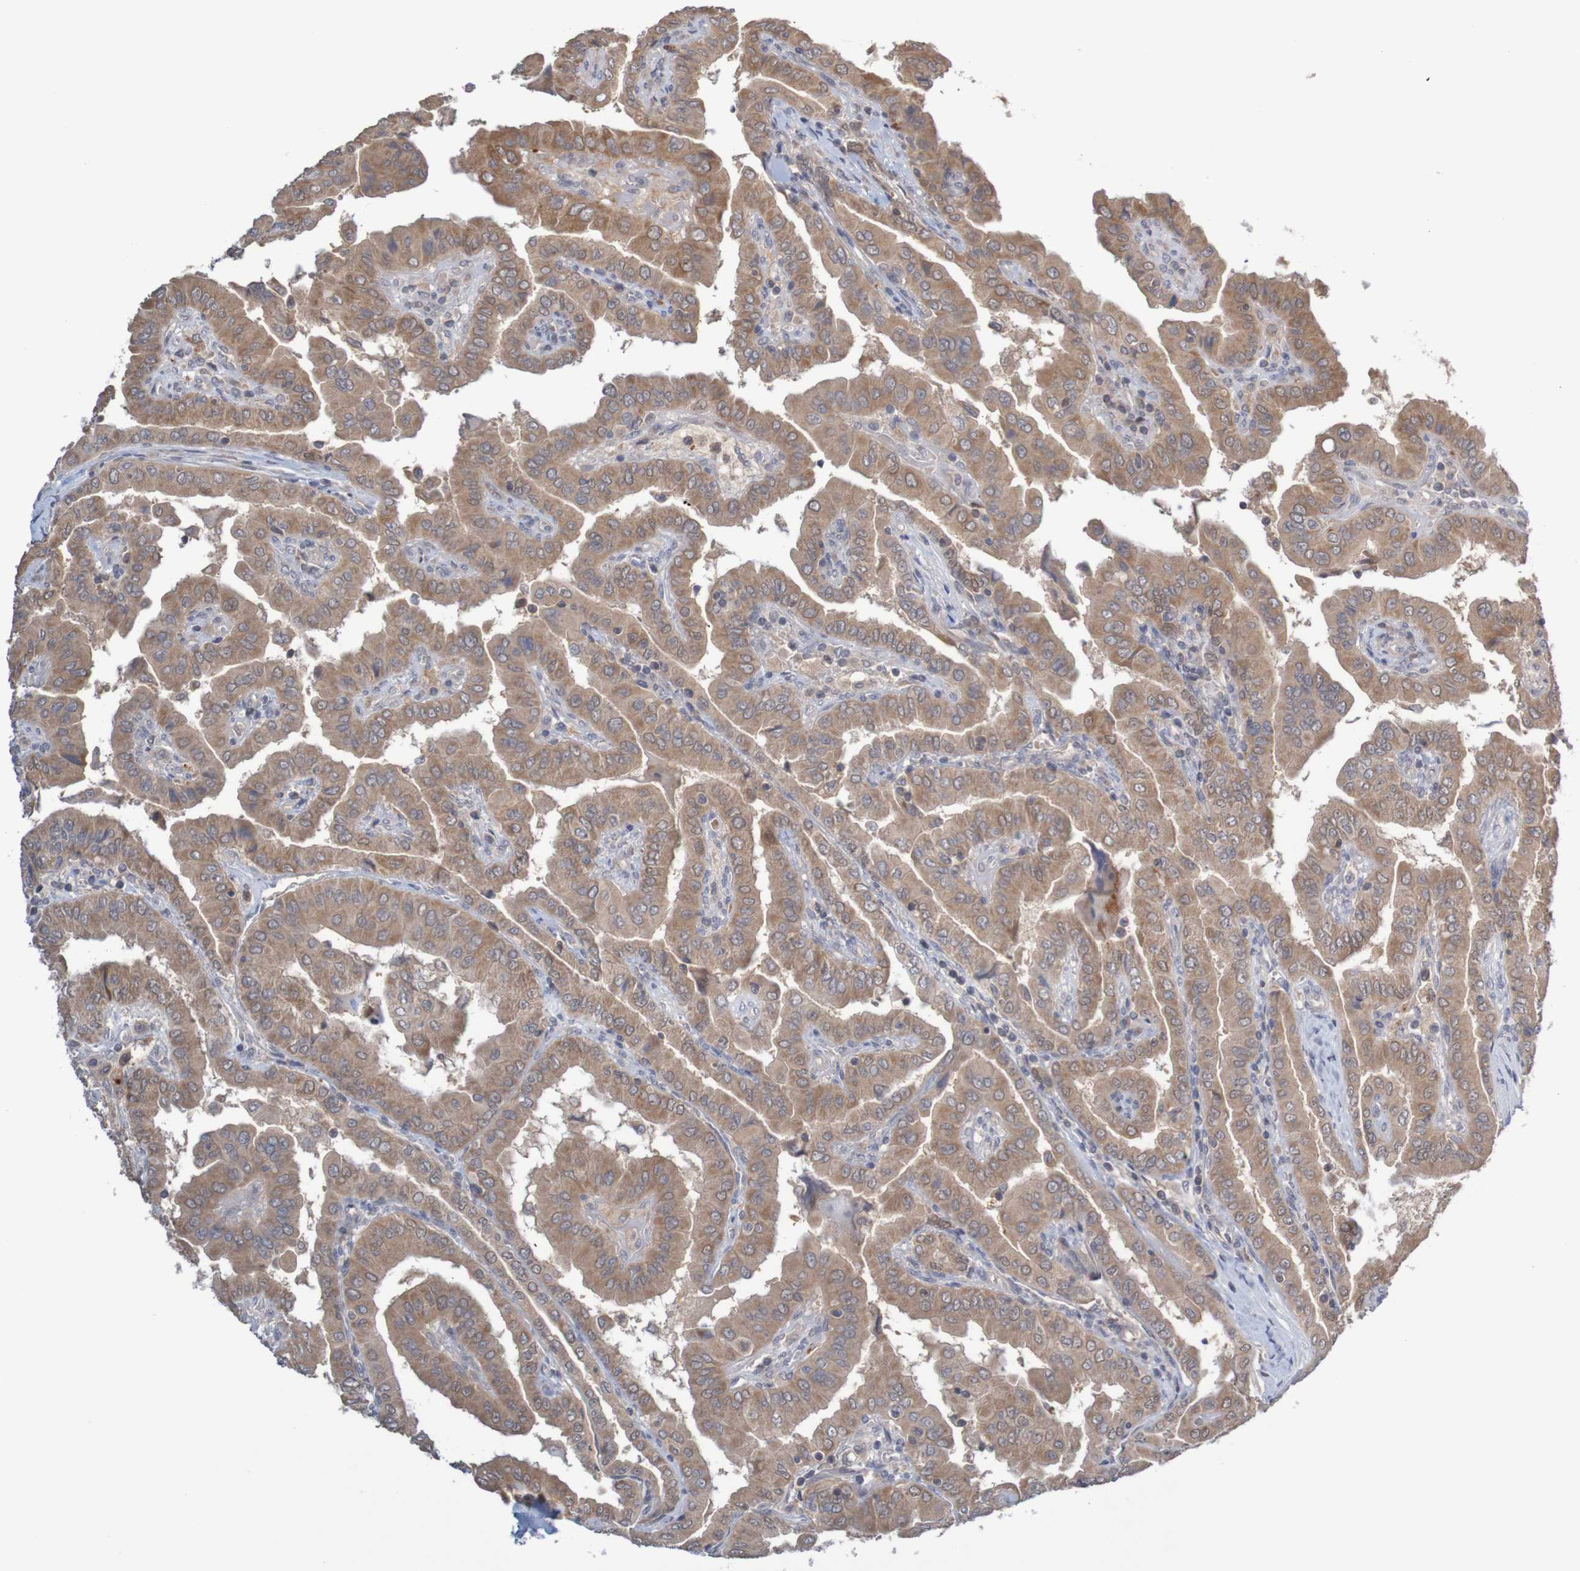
{"staining": {"intensity": "moderate", "quantity": ">75%", "location": "cytoplasmic/membranous"}, "tissue": "thyroid cancer", "cell_type": "Tumor cells", "image_type": "cancer", "snomed": [{"axis": "morphology", "description": "Papillary adenocarcinoma, NOS"}, {"axis": "topography", "description": "Thyroid gland"}], "caption": "IHC of human papillary adenocarcinoma (thyroid) reveals medium levels of moderate cytoplasmic/membranous expression in approximately >75% of tumor cells. Using DAB (brown) and hematoxylin (blue) stains, captured at high magnification using brightfield microscopy.", "gene": "ANKK1", "patient": {"sex": "male", "age": 33}}